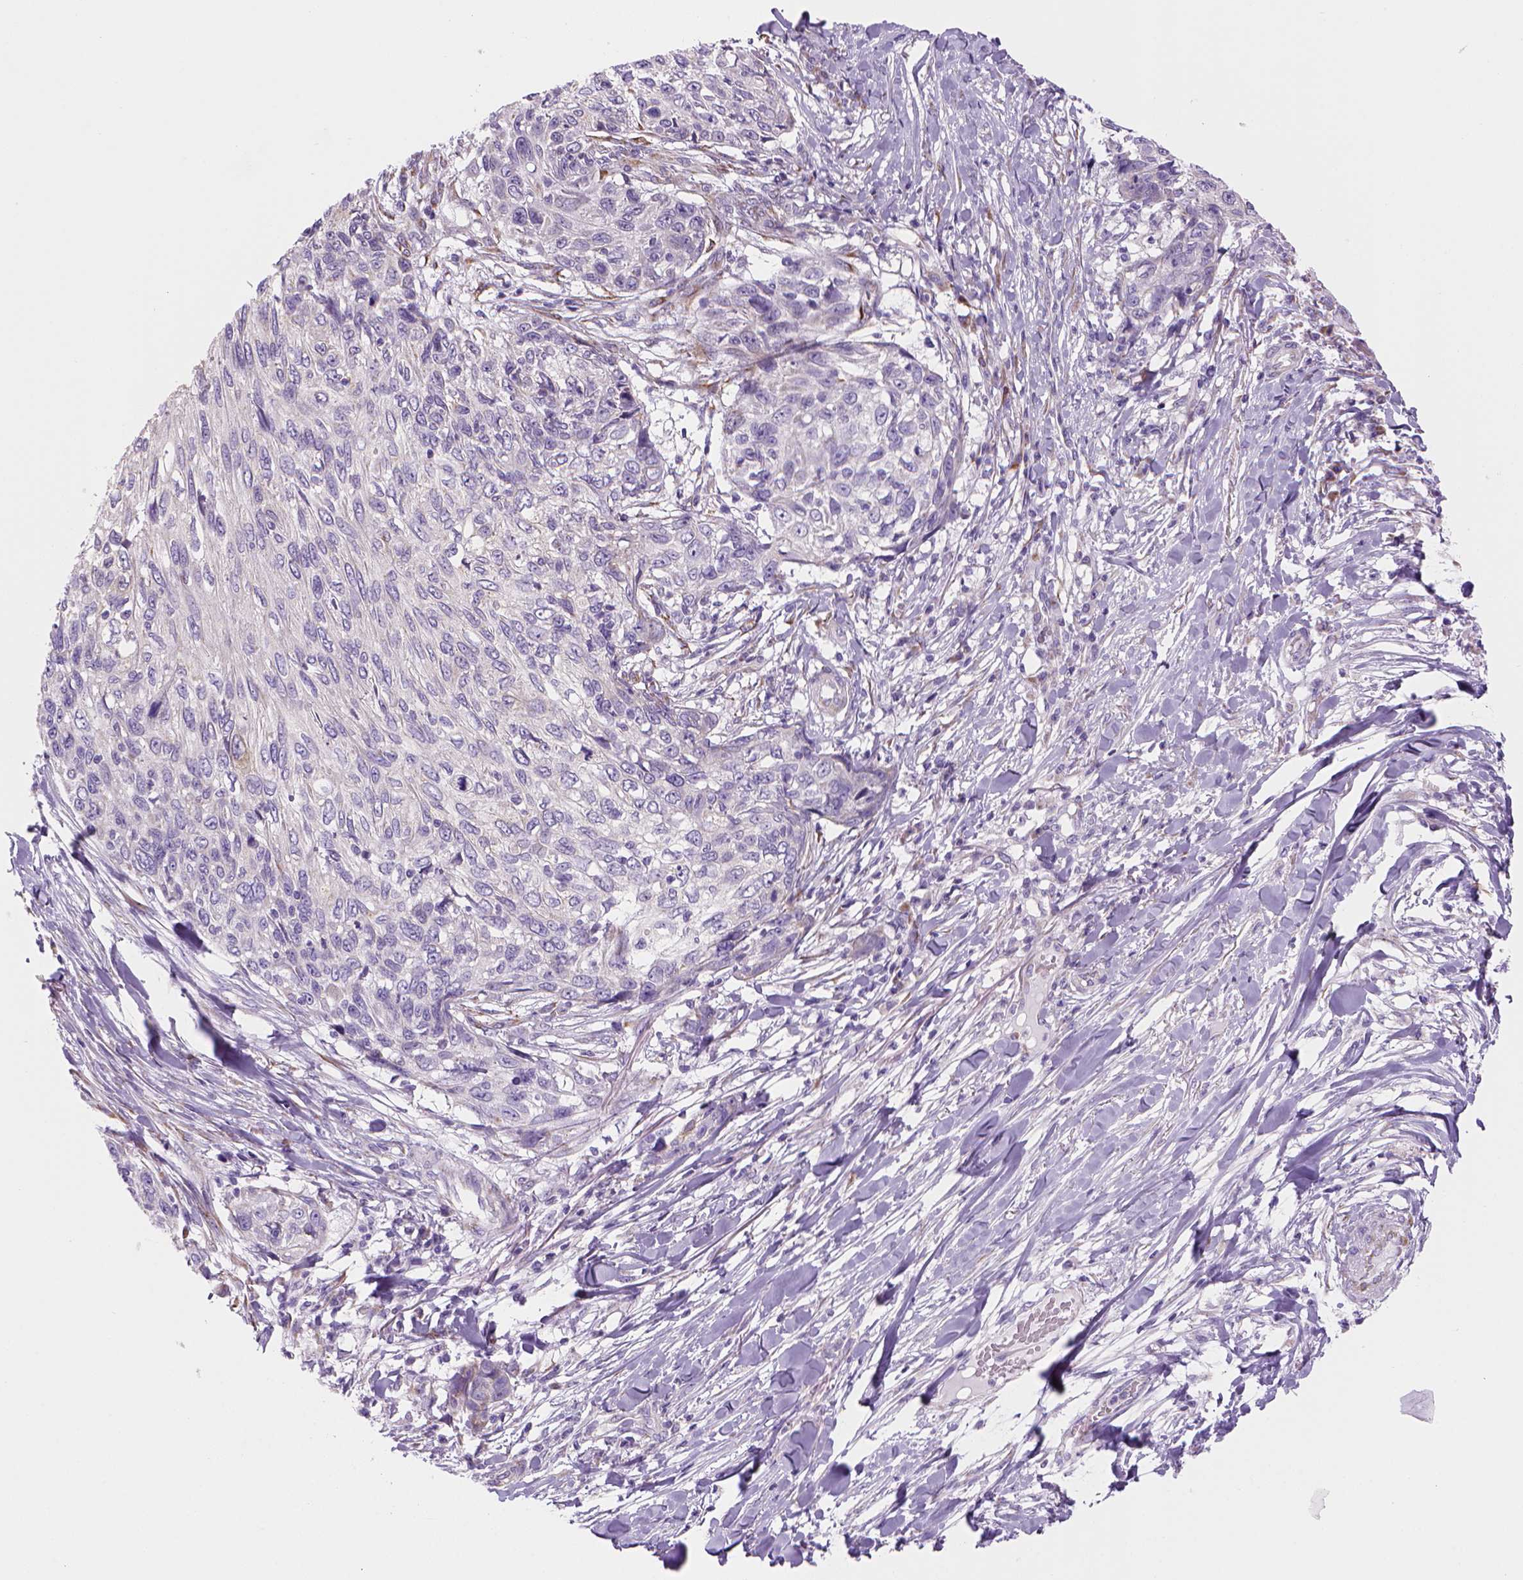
{"staining": {"intensity": "negative", "quantity": "none", "location": "none"}, "tissue": "skin cancer", "cell_type": "Tumor cells", "image_type": "cancer", "snomed": [{"axis": "morphology", "description": "Squamous cell carcinoma, NOS"}, {"axis": "topography", "description": "Skin"}], "caption": "Tumor cells are negative for brown protein staining in squamous cell carcinoma (skin).", "gene": "CES2", "patient": {"sex": "male", "age": 92}}